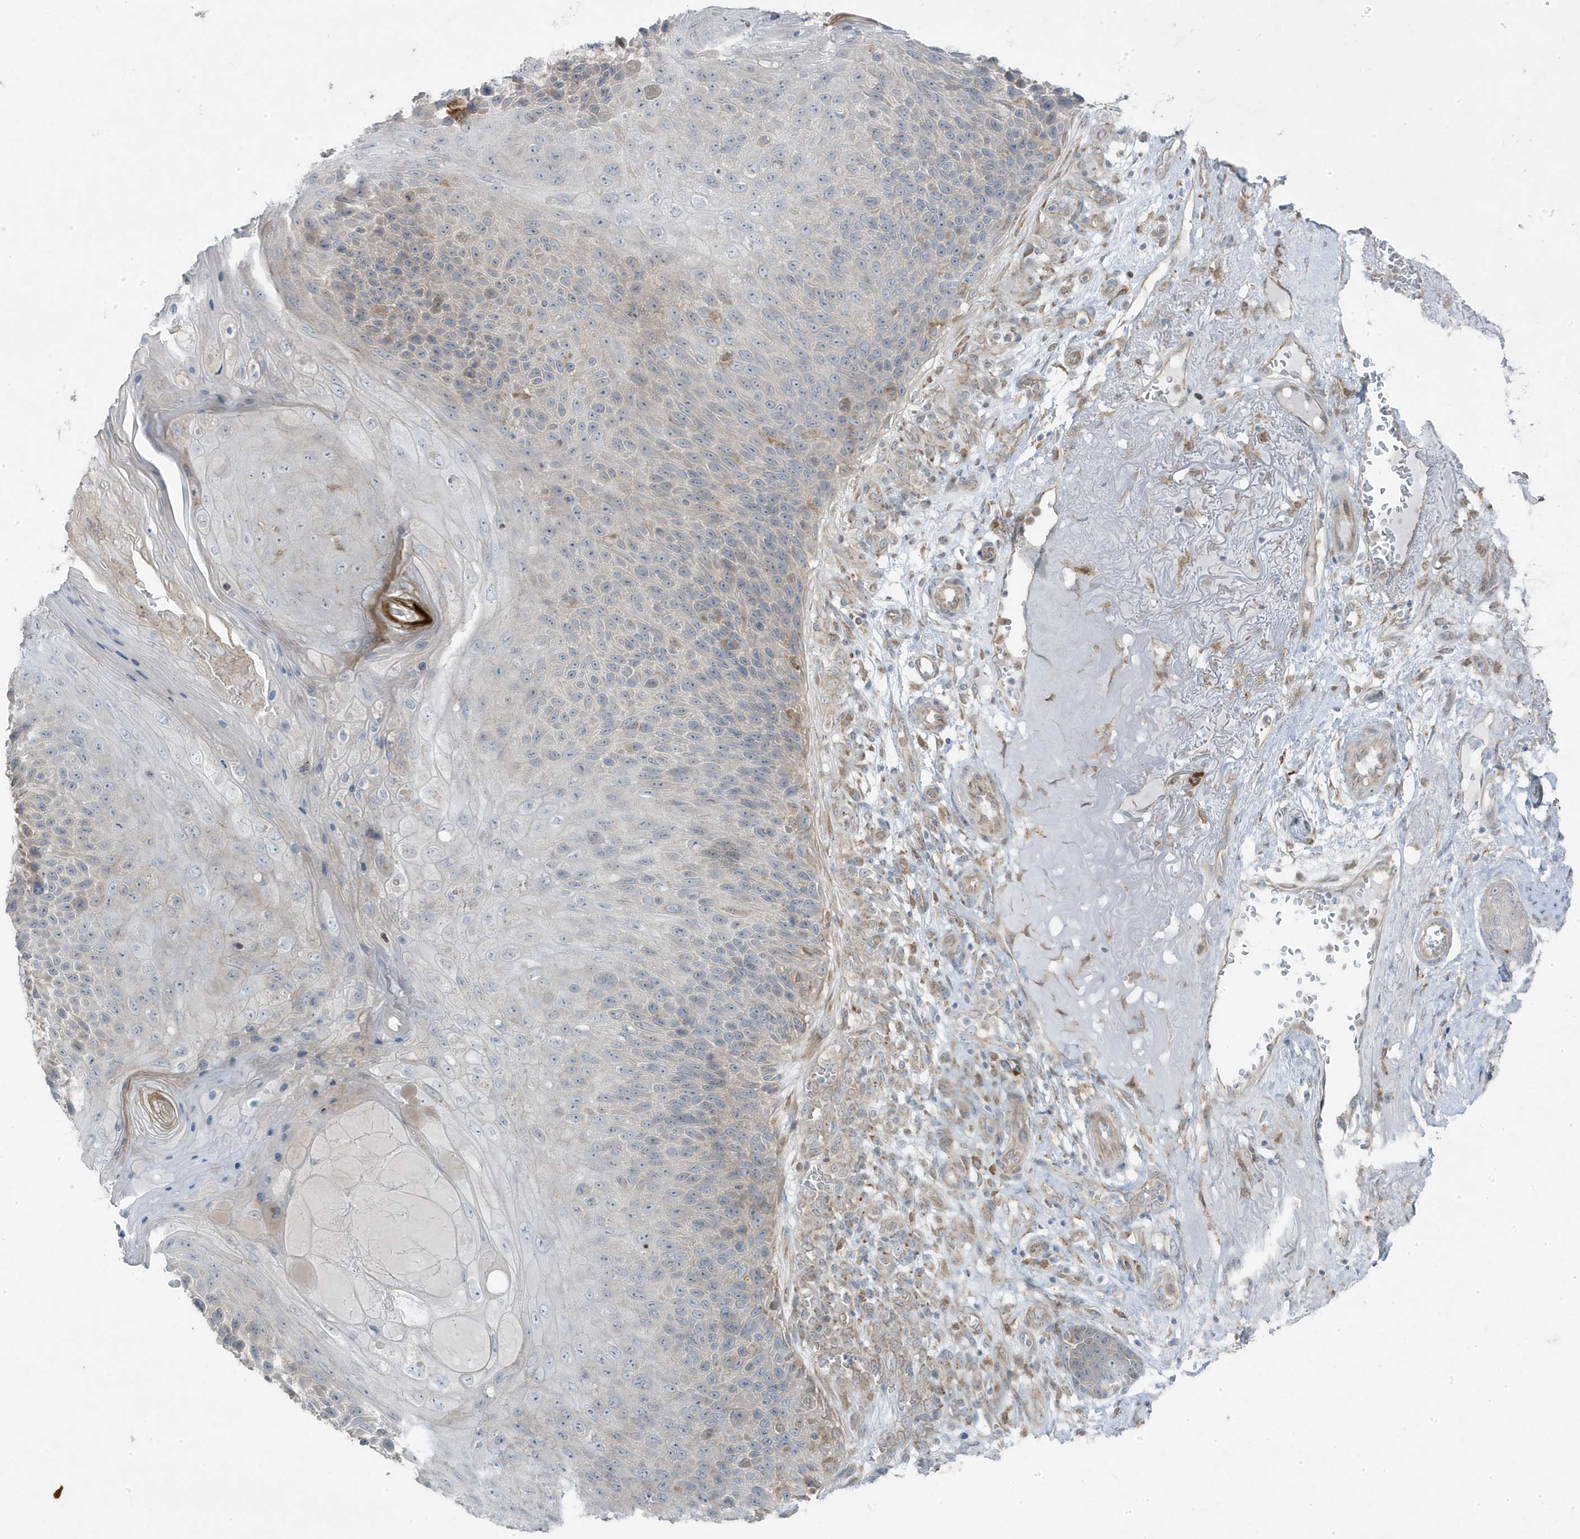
{"staining": {"intensity": "negative", "quantity": "none", "location": "none"}, "tissue": "skin cancer", "cell_type": "Tumor cells", "image_type": "cancer", "snomed": [{"axis": "morphology", "description": "Squamous cell carcinoma, NOS"}, {"axis": "topography", "description": "Skin"}], "caption": "Skin cancer stained for a protein using immunohistochemistry (IHC) shows no staining tumor cells.", "gene": "ZNF654", "patient": {"sex": "female", "age": 88}}